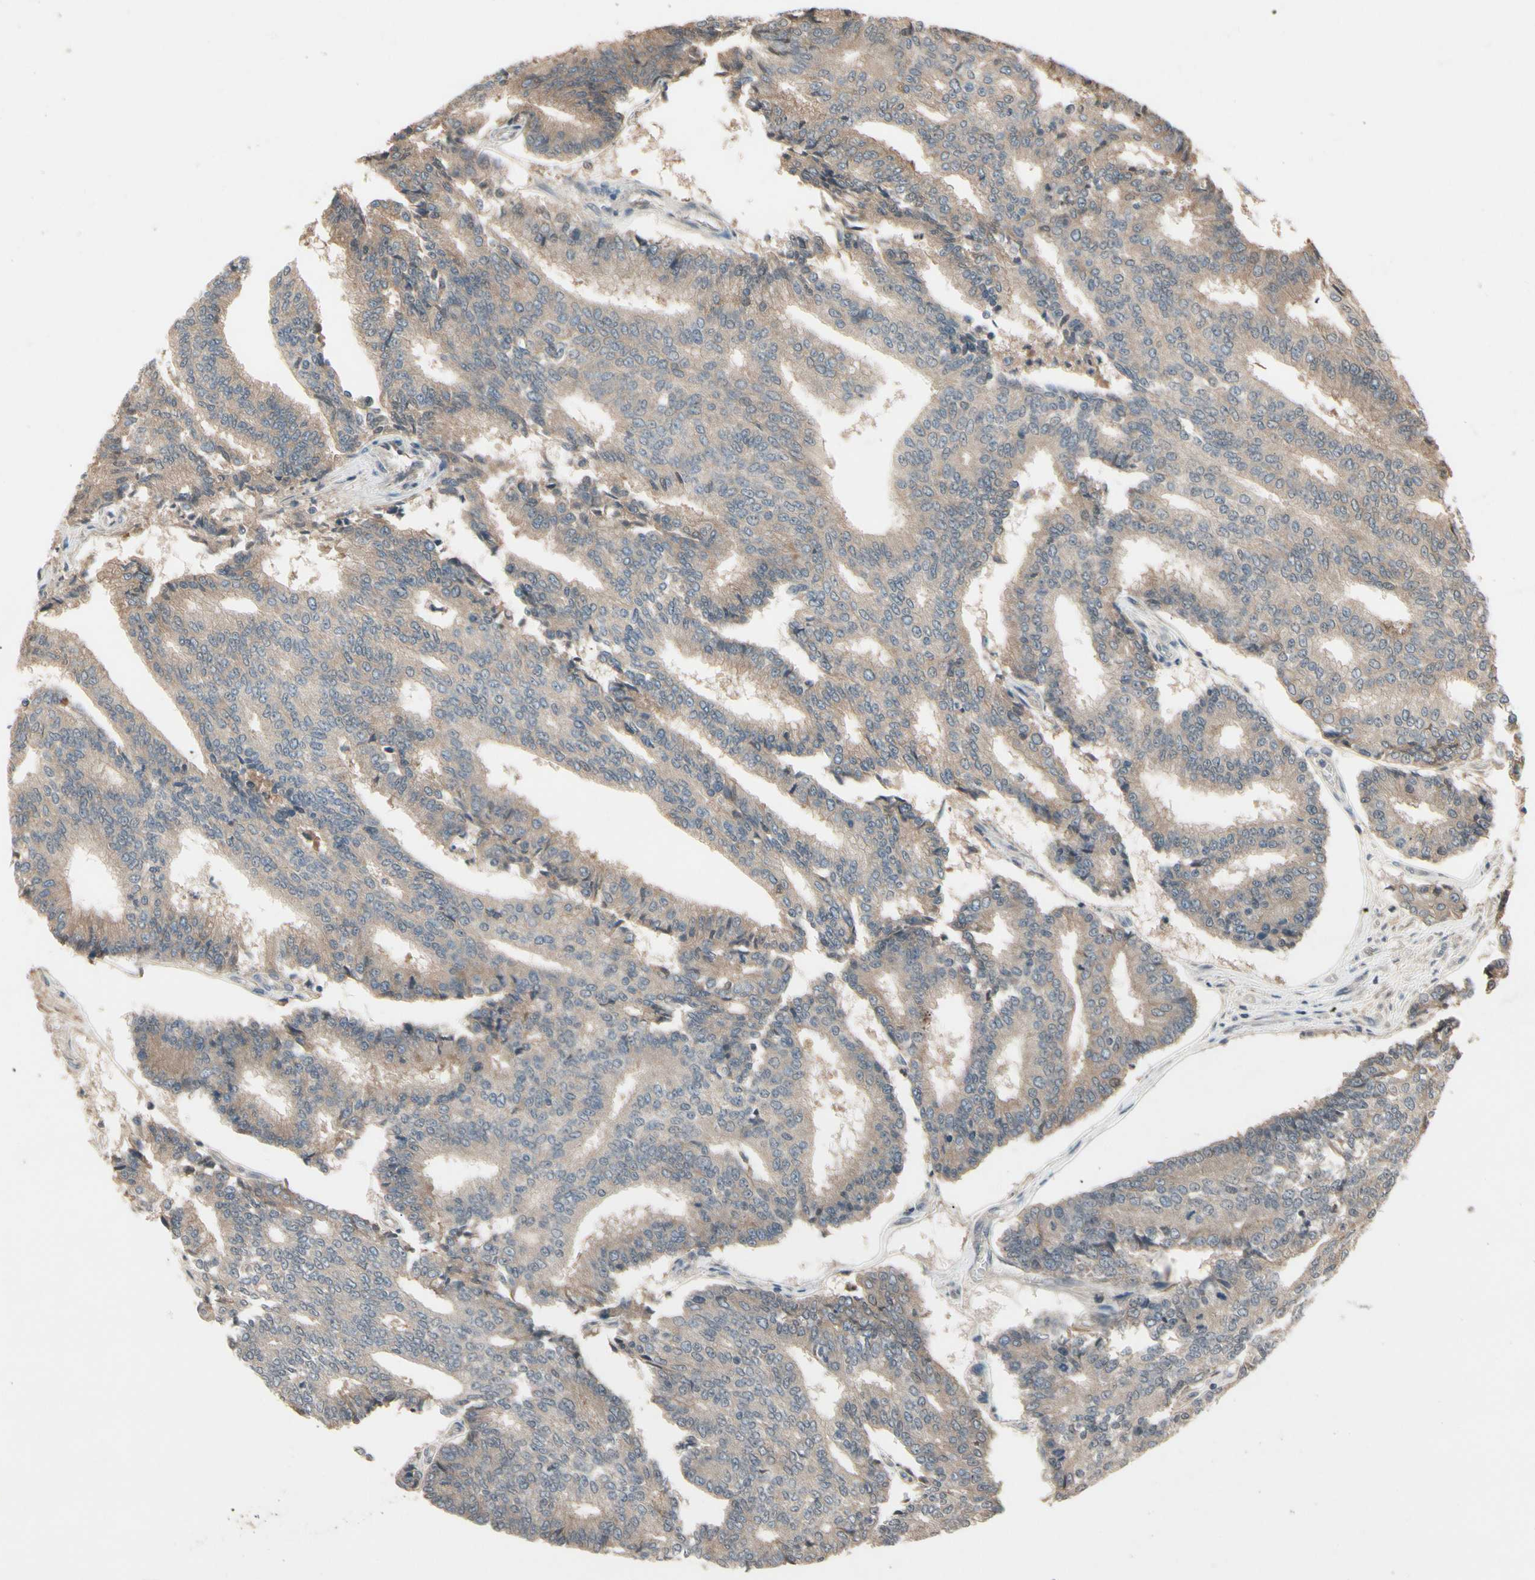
{"staining": {"intensity": "weak", "quantity": ">75%", "location": "cytoplasmic/membranous"}, "tissue": "prostate cancer", "cell_type": "Tumor cells", "image_type": "cancer", "snomed": [{"axis": "morphology", "description": "Adenocarcinoma, High grade"}, {"axis": "topography", "description": "Prostate"}], "caption": "IHC micrograph of neoplastic tissue: prostate cancer (adenocarcinoma (high-grade)) stained using immunohistochemistry shows low levels of weak protein expression localized specifically in the cytoplasmic/membranous of tumor cells, appearing as a cytoplasmic/membranous brown color.", "gene": "NSF", "patient": {"sex": "male", "age": 55}}